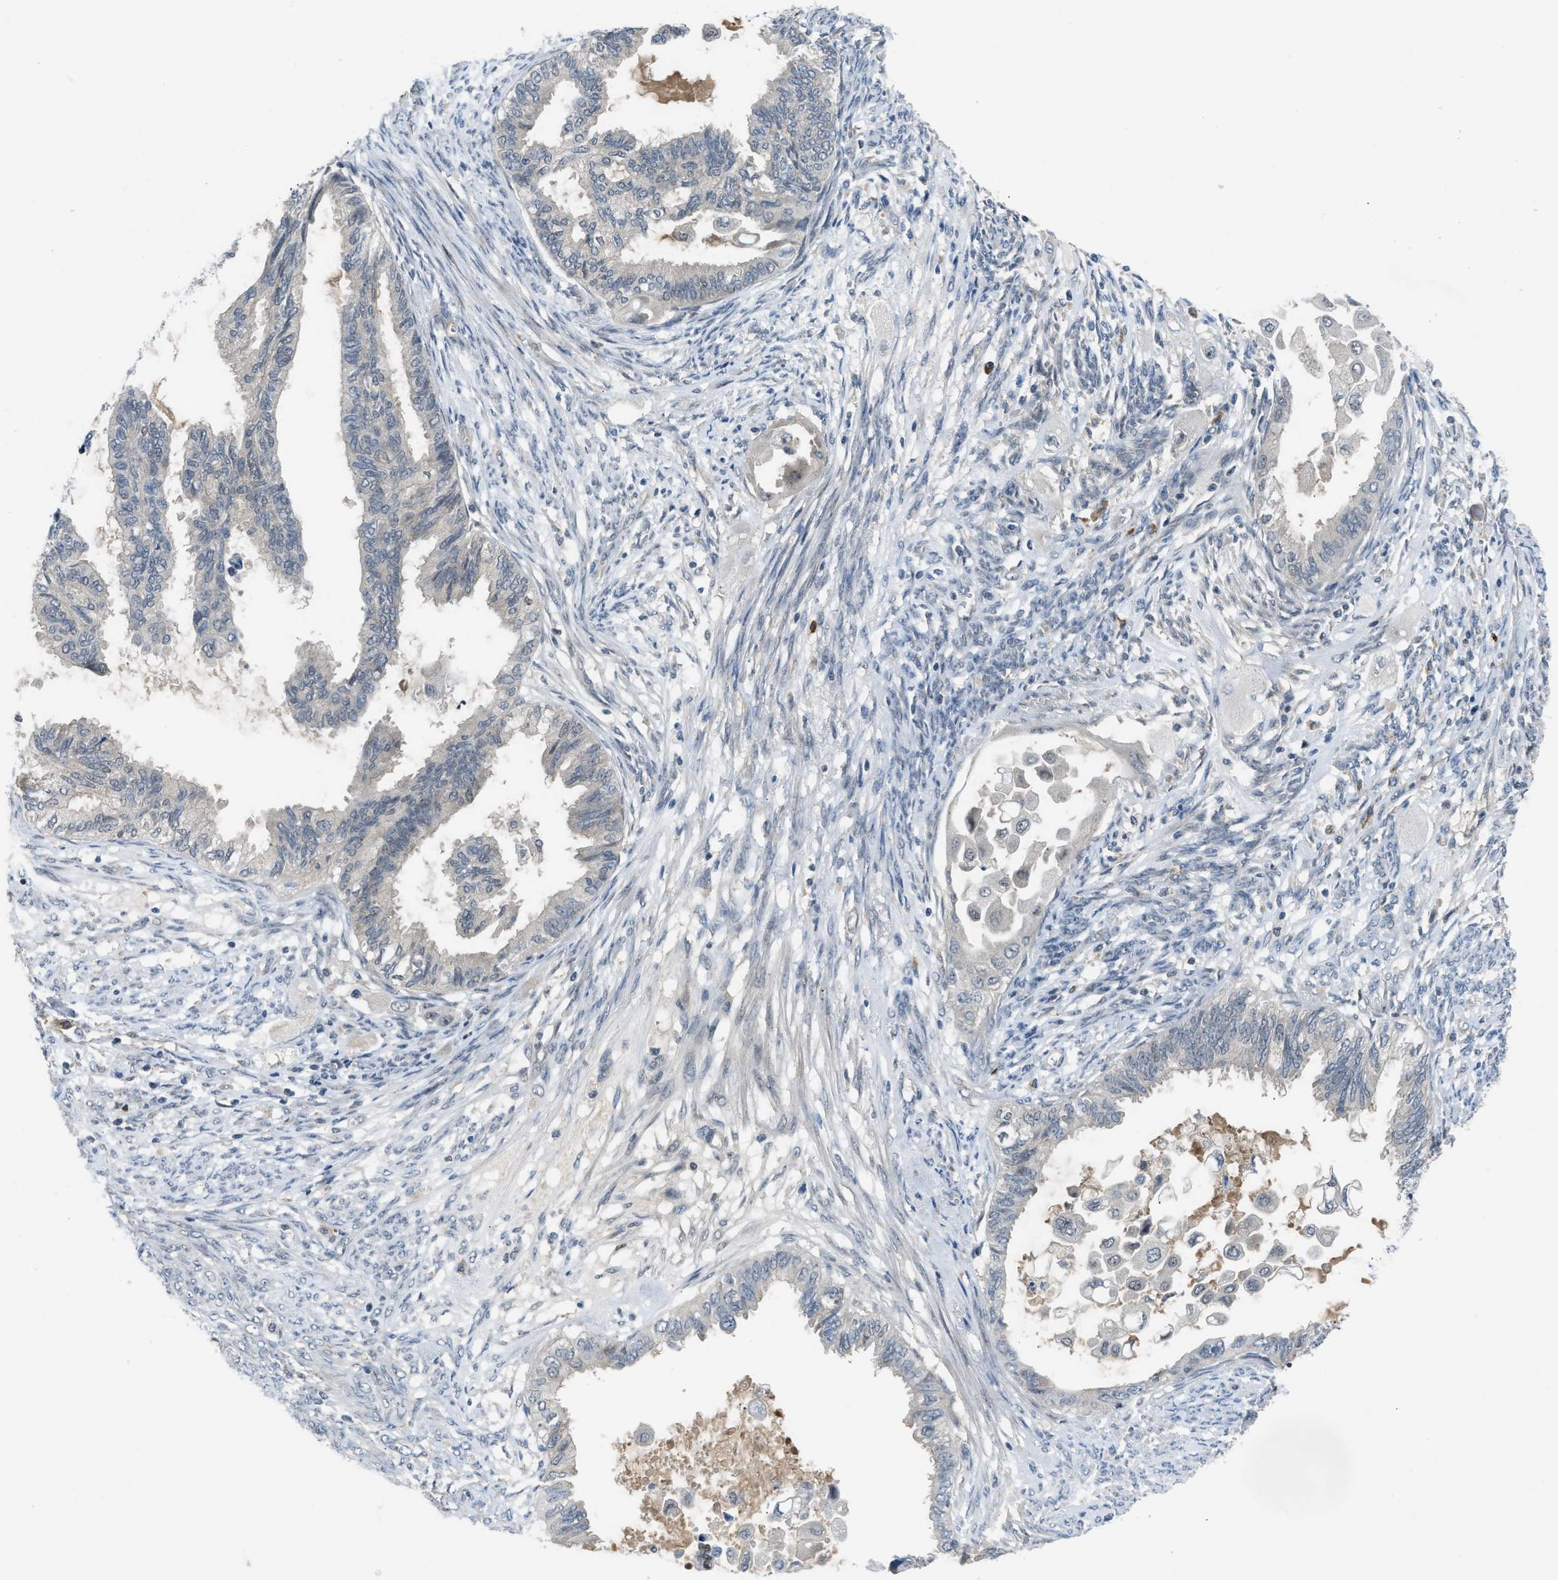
{"staining": {"intensity": "negative", "quantity": "none", "location": "none"}, "tissue": "cervical cancer", "cell_type": "Tumor cells", "image_type": "cancer", "snomed": [{"axis": "morphology", "description": "Normal tissue, NOS"}, {"axis": "morphology", "description": "Adenocarcinoma, NOS"}, {"axis": "topography", "description": "Cervix"}, {"axis": "topography", "description": "Endometrium"}], "caption": "Protein analysis of cervical adenocarcinoma shows no significant positivity in tumor cells.", "gene": "ZNF251", "patient": {"sex": "female", "age": 86}}